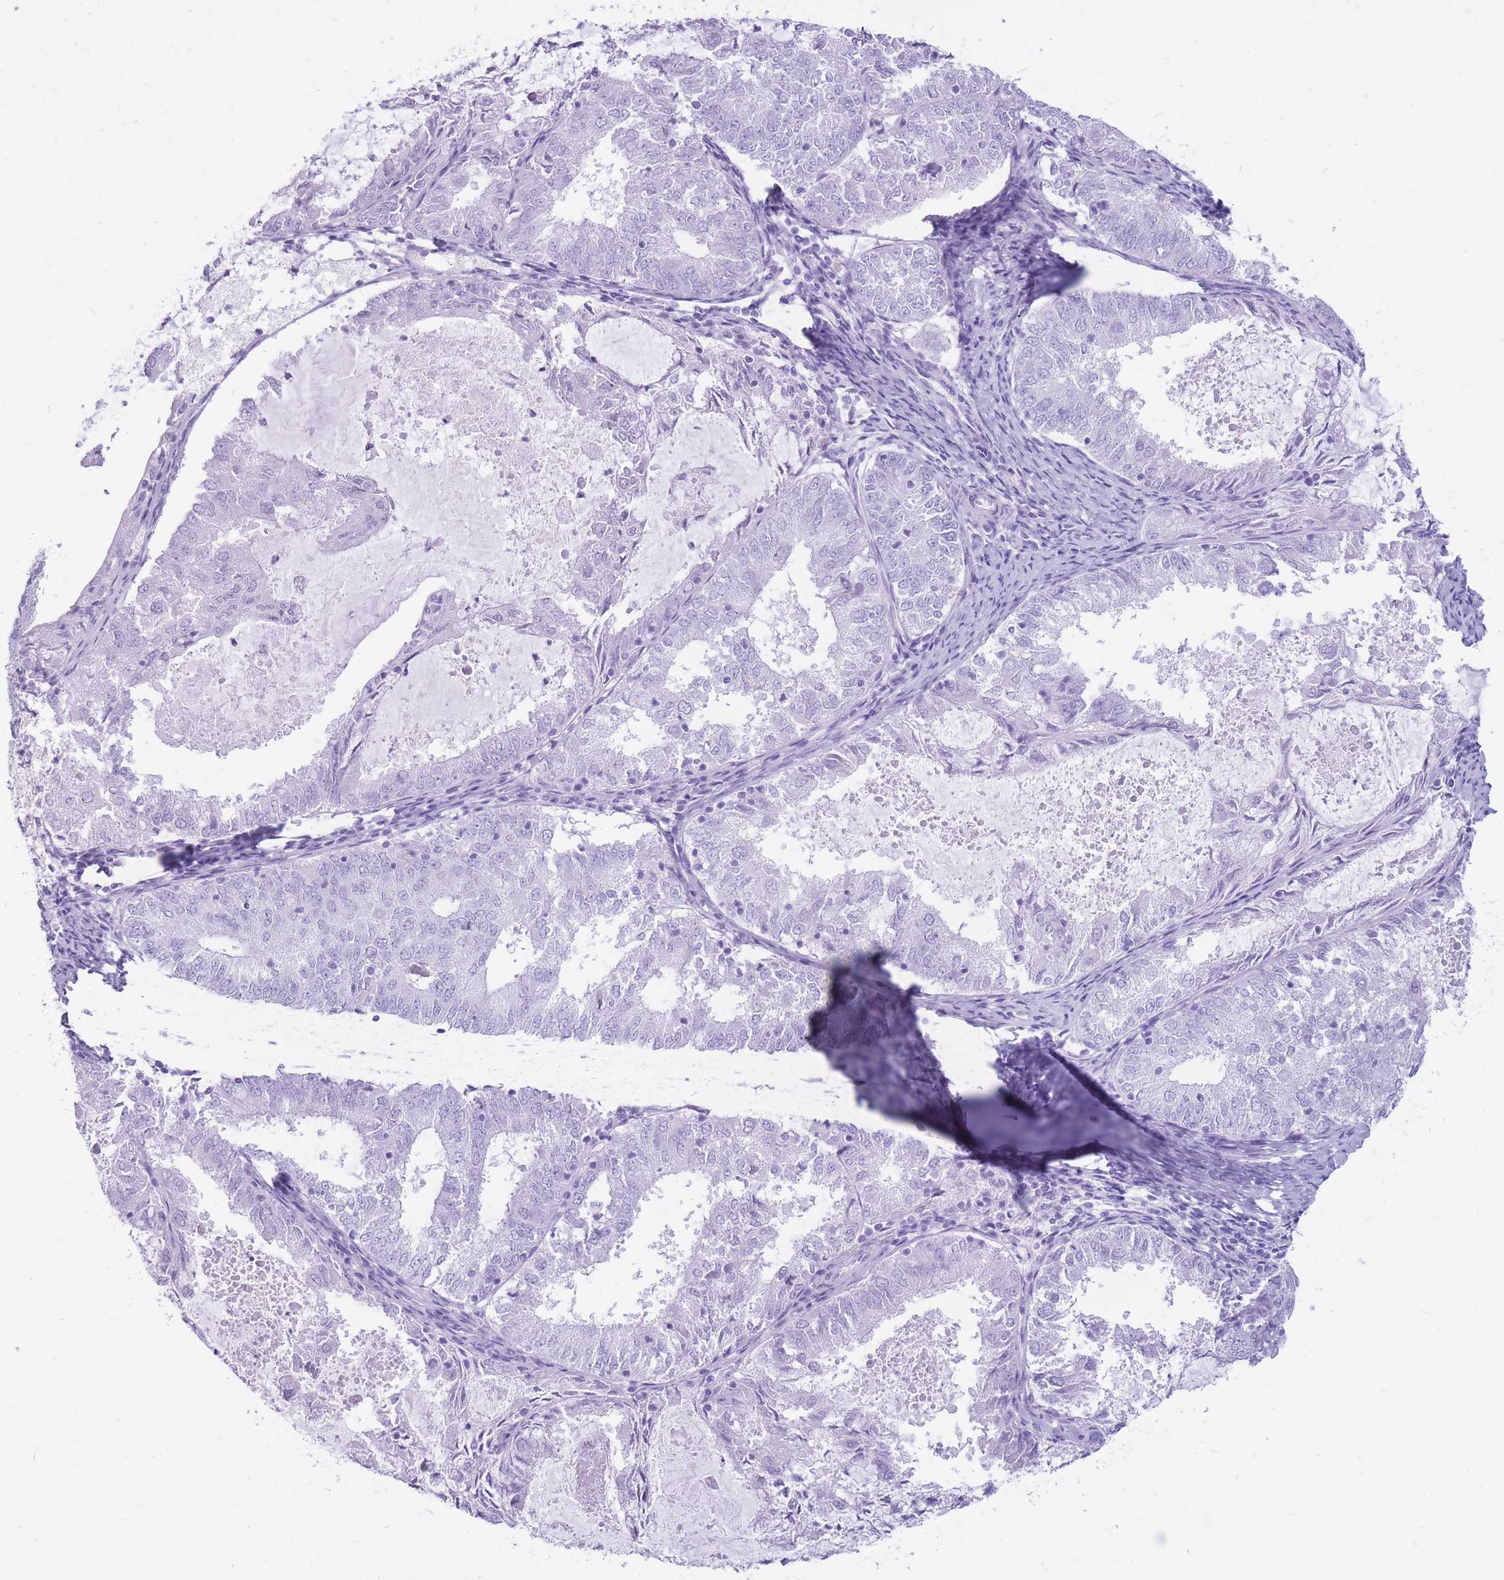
{"staining": {"intensity": "negative", "quantity": "none", "location": "none"}, "tissue": "endometrial cancer", "cell_type": "Tumor cells", "image_type": "cancer", "snomed": [{"axis": "morphology", "description": "Adenocarcinoma, NOS"}, {"axis": "topography", "description": "Endometrium"}], "caption": "This is an IHC photomicrograph of adenocarcinoma (endometrial). There is no staining in tumor cells.", "gene": "CYP21A2", "patient": {"sex": "female", "age": 57}}